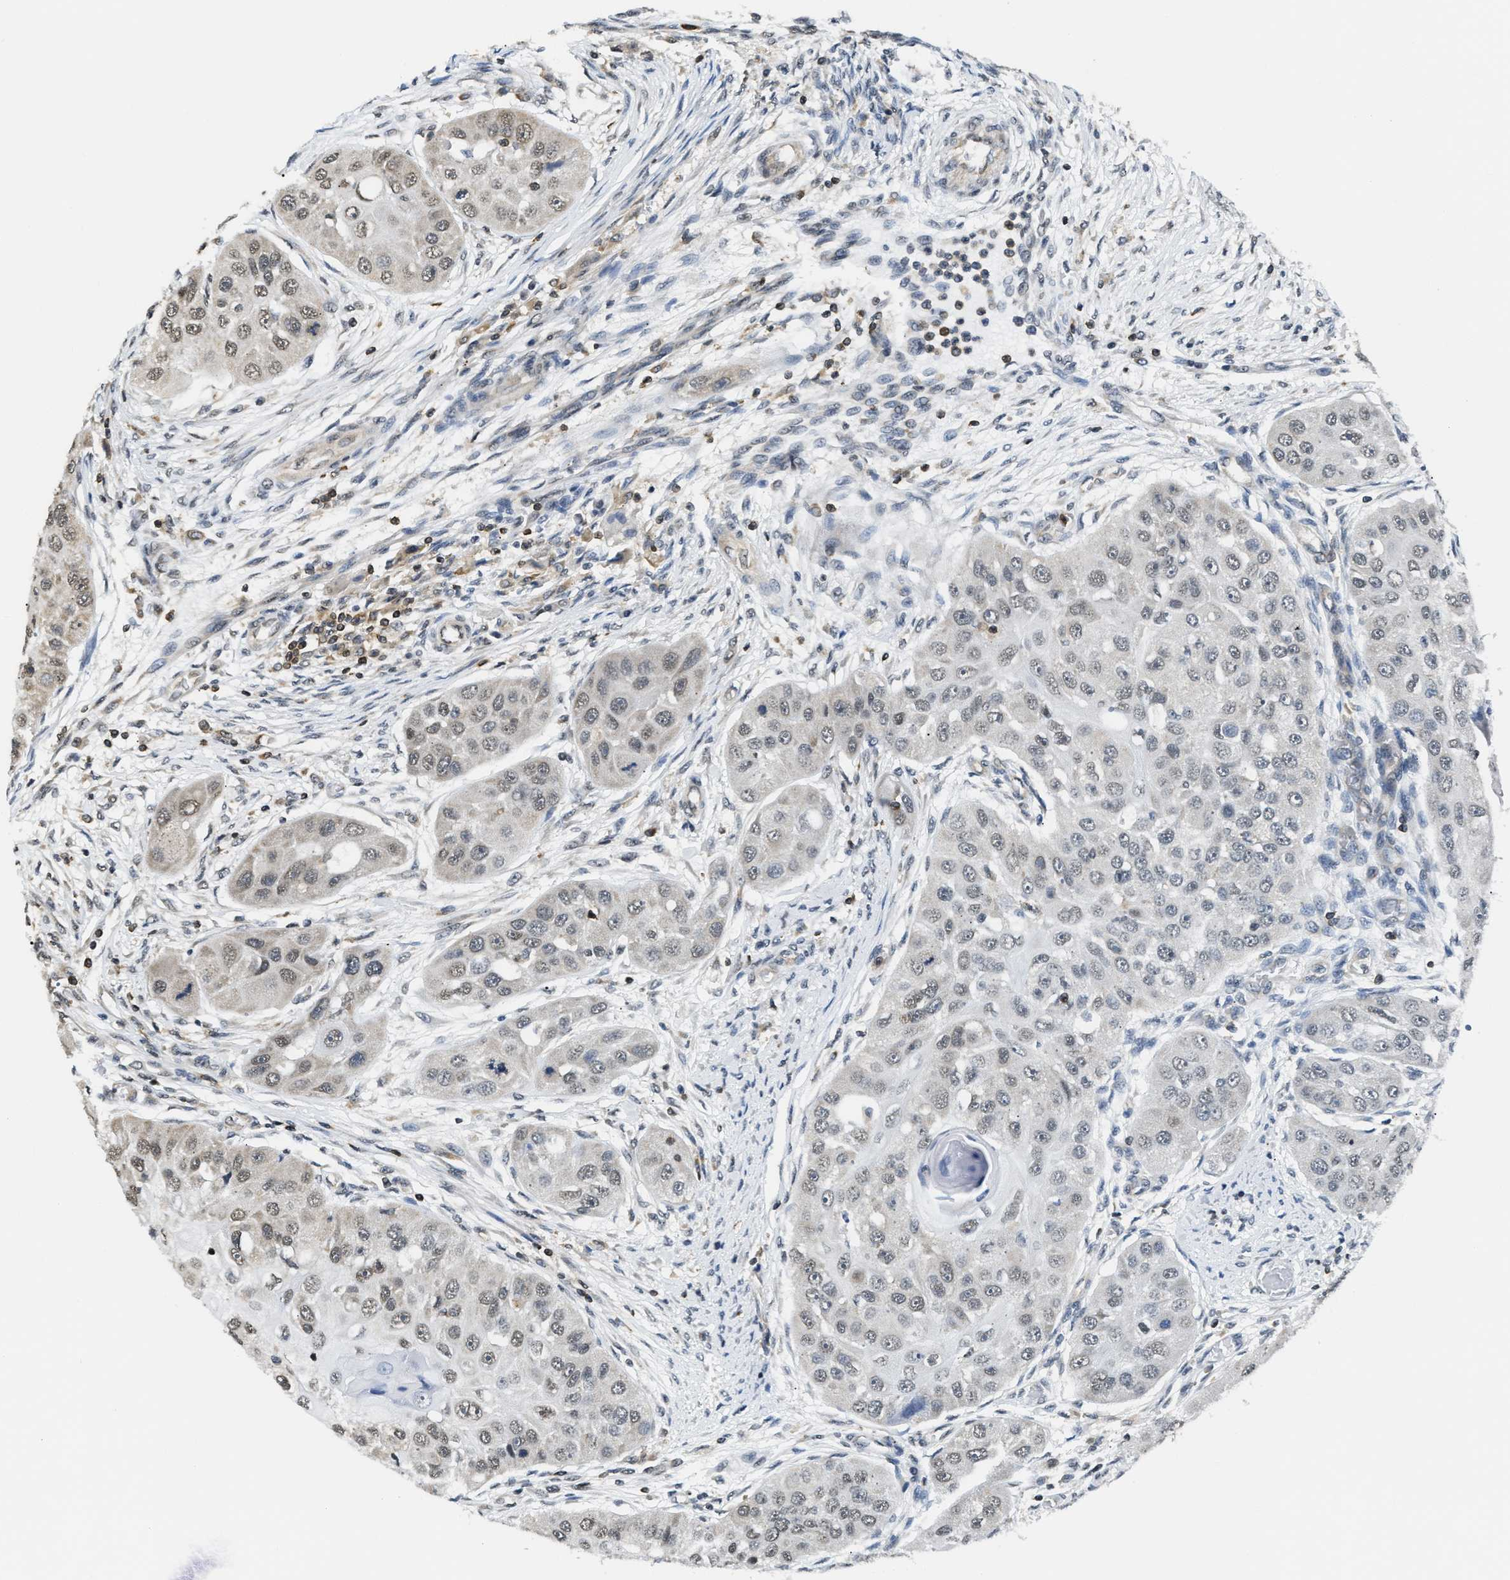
{"staining": {"intensity": "weak", "quantity": "<25%", "location": "nuclear"}, "tissue": "head and neck cancer", "cell_type": "Tumor cells", "image_type": "cancer", "snomed": [{"axis": "morphology", "description": "Normal tissue, NOS"}, {"axis": "morphology", "description": "Squamous cell carcinoma, NOS"}, {"axis": "topography", "description": "Skeletal muscle"}, {"axis": "topography", "description": "Head-Neck"}], "caption": "High power microscopy micrograph of an IHC histopathology image of squamous cell carcinoma (head and neck), revealing no significant staining in tumor cells.", "gene": "STK10", "patient": {"sex": "male", "age": 51}}